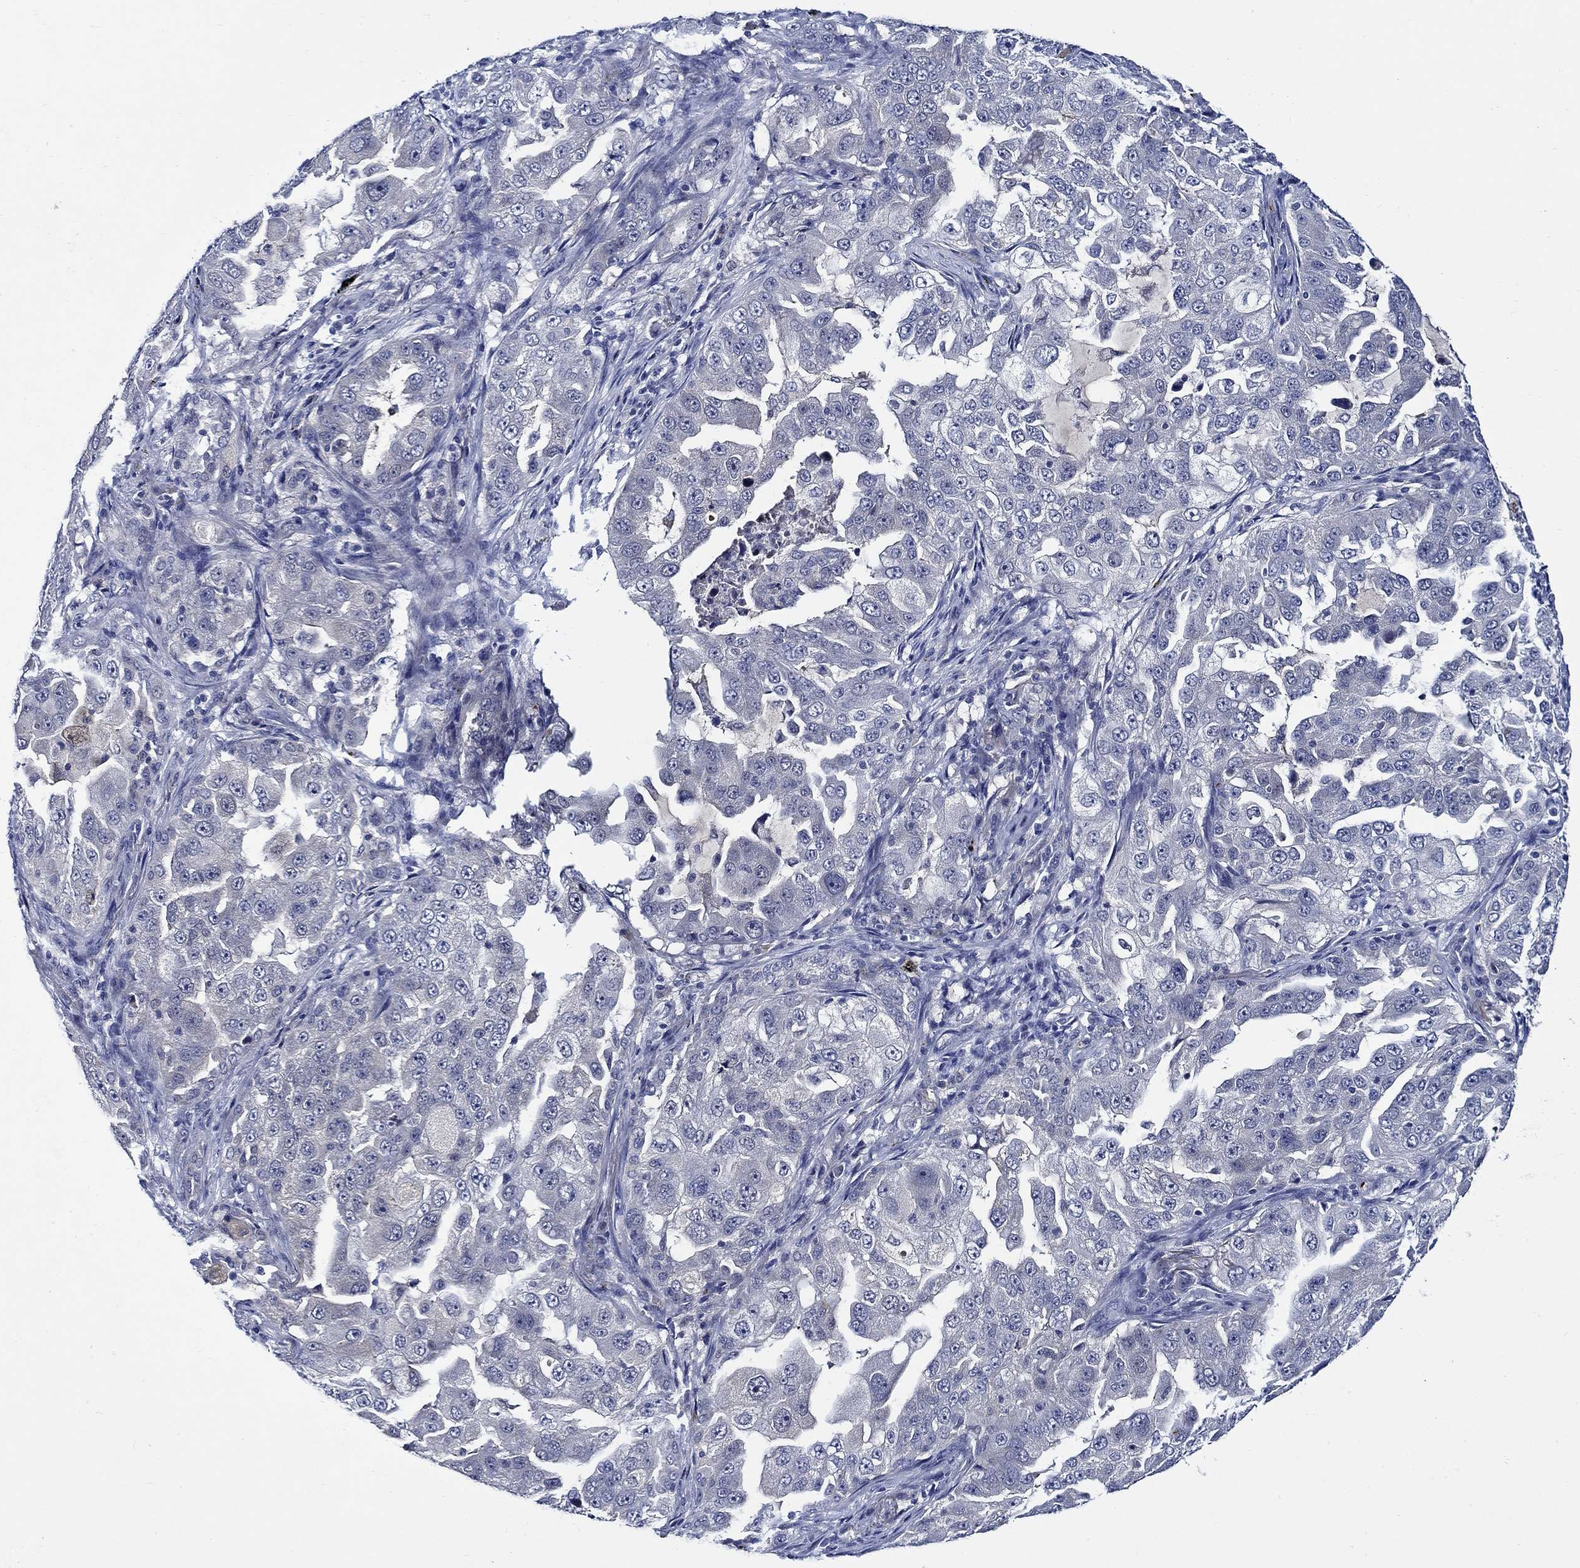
{"staining": {"intensity": "negative", "quantity": "none", "location": "none"}, "tissue": "lung cancer", "cell_type": "Tumor cells", "image_type": "cancer", "snomed": [{"axis": "morphology", "description": "Adenocarcinoma, NOS"}, {"axis": "topography", "description": "Lung"}], "caption": "There is no significant expression in tumor cells of lung cancer. Brightfield microscopy of IHC stained with DAB (3,3'-diaminobenzidine) (brown) and hematoxylin (blue), captured at high magnification.", "gene": "ALOX12", "patient": {"sex": "female", "age": 61}}